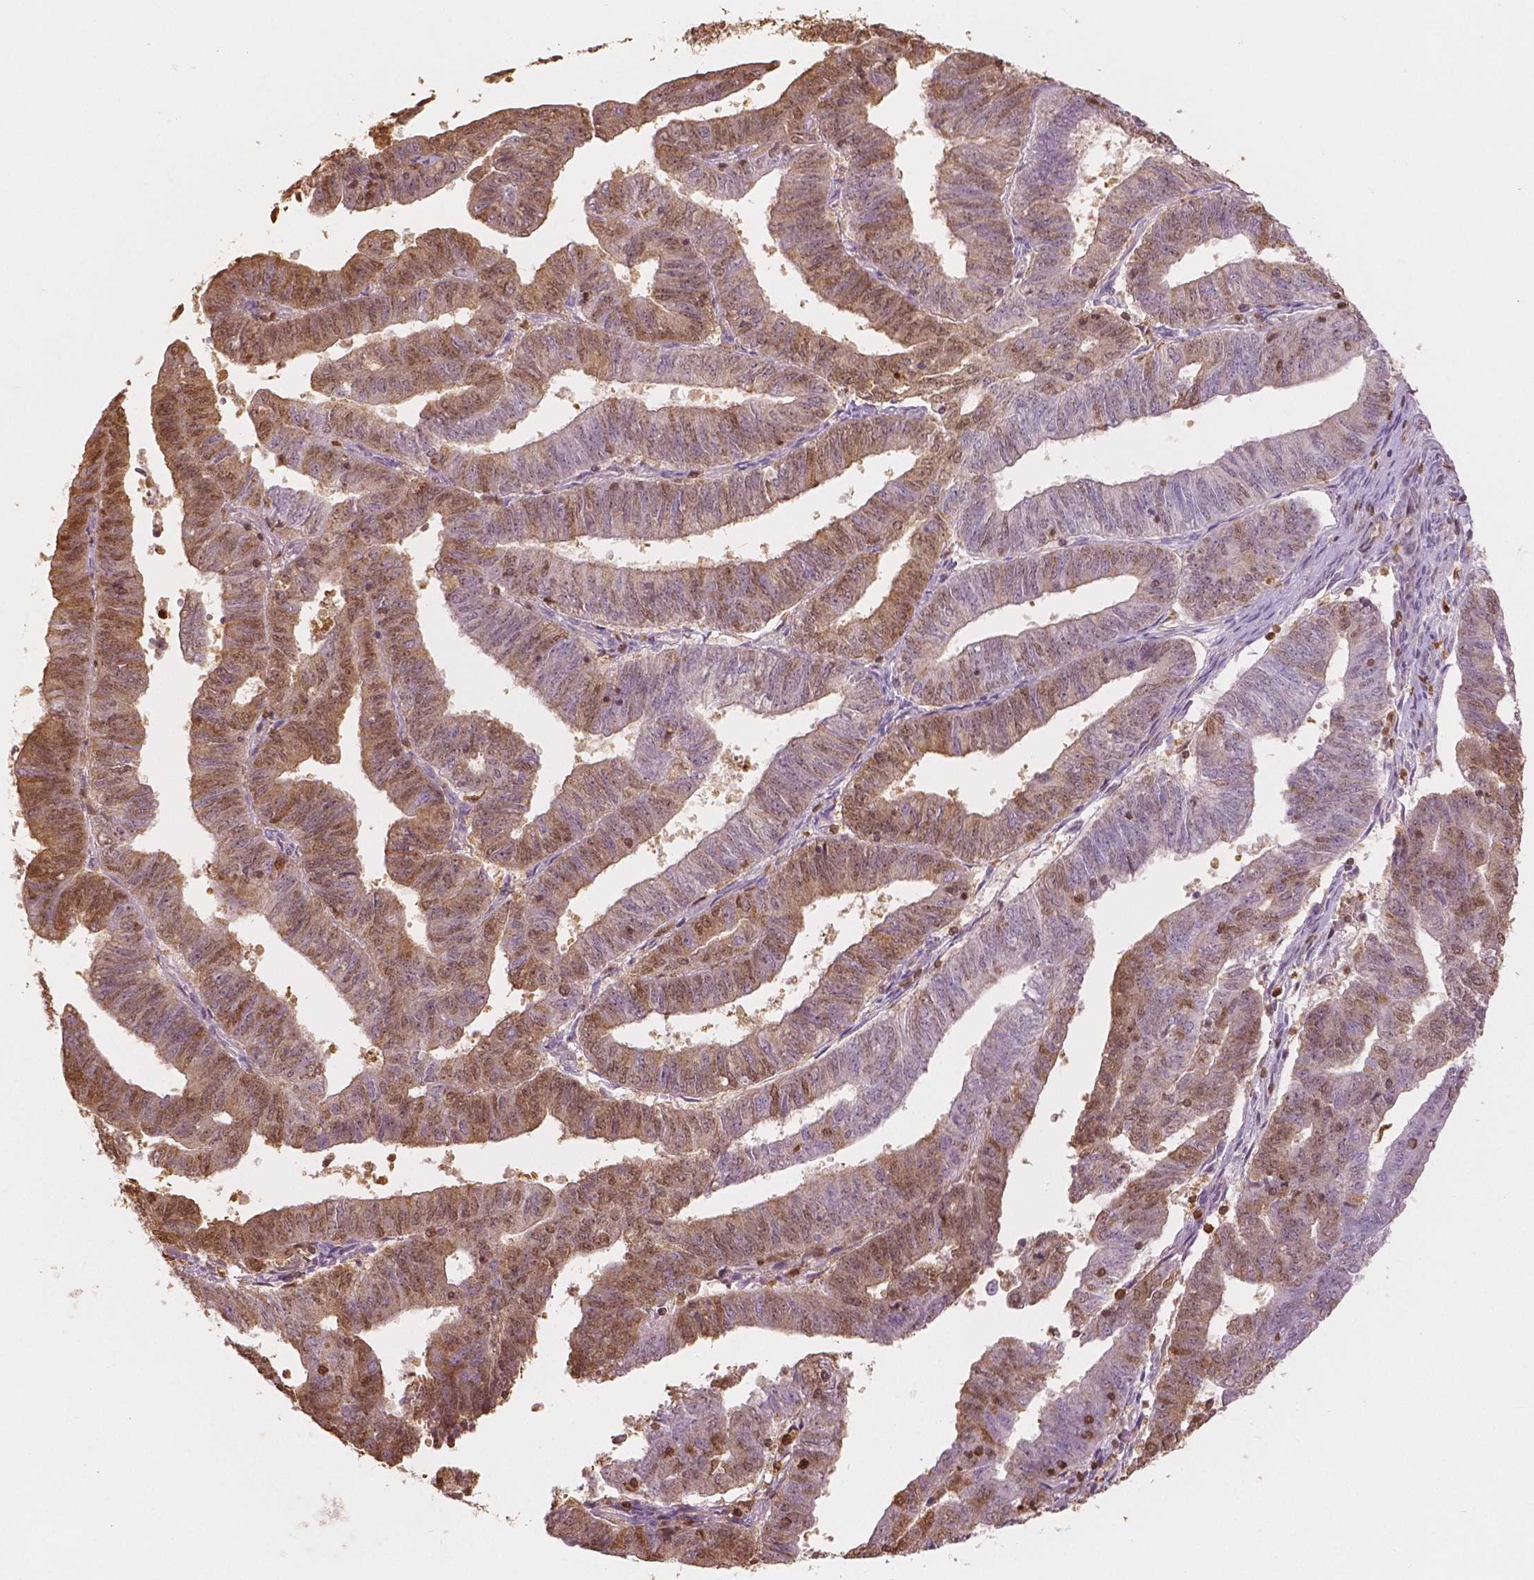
{"staining": {"intensity": "moderate", "quantity": "25%-75%", "location": "cytoplasmic/membranous,nuclear"}, "tissue": "endometrial cancer", "cell_type": "Tumor cells", "image_type": "cancer", "snomed": [{"axis": "morphology", "description": "Adenocarcinoma, NOS"}, {"axis": "topography", "description": "Endometrium"}], "caption": "Immunohistochemistry (IHC) of adenocarcinoma (endometrial) exhibits medium levels of moderate cytoplasmic/membranous and nuclear staining in approximately 25%-75% of tumor cells. (Stains: DAB (3,3'-diaminobenzidine) in brown, nuclei in blue, Microscopy: brightfield microscopy at high magnification).", "gene": "S100A4", "patient": {"sex": "female", "age": 82}}